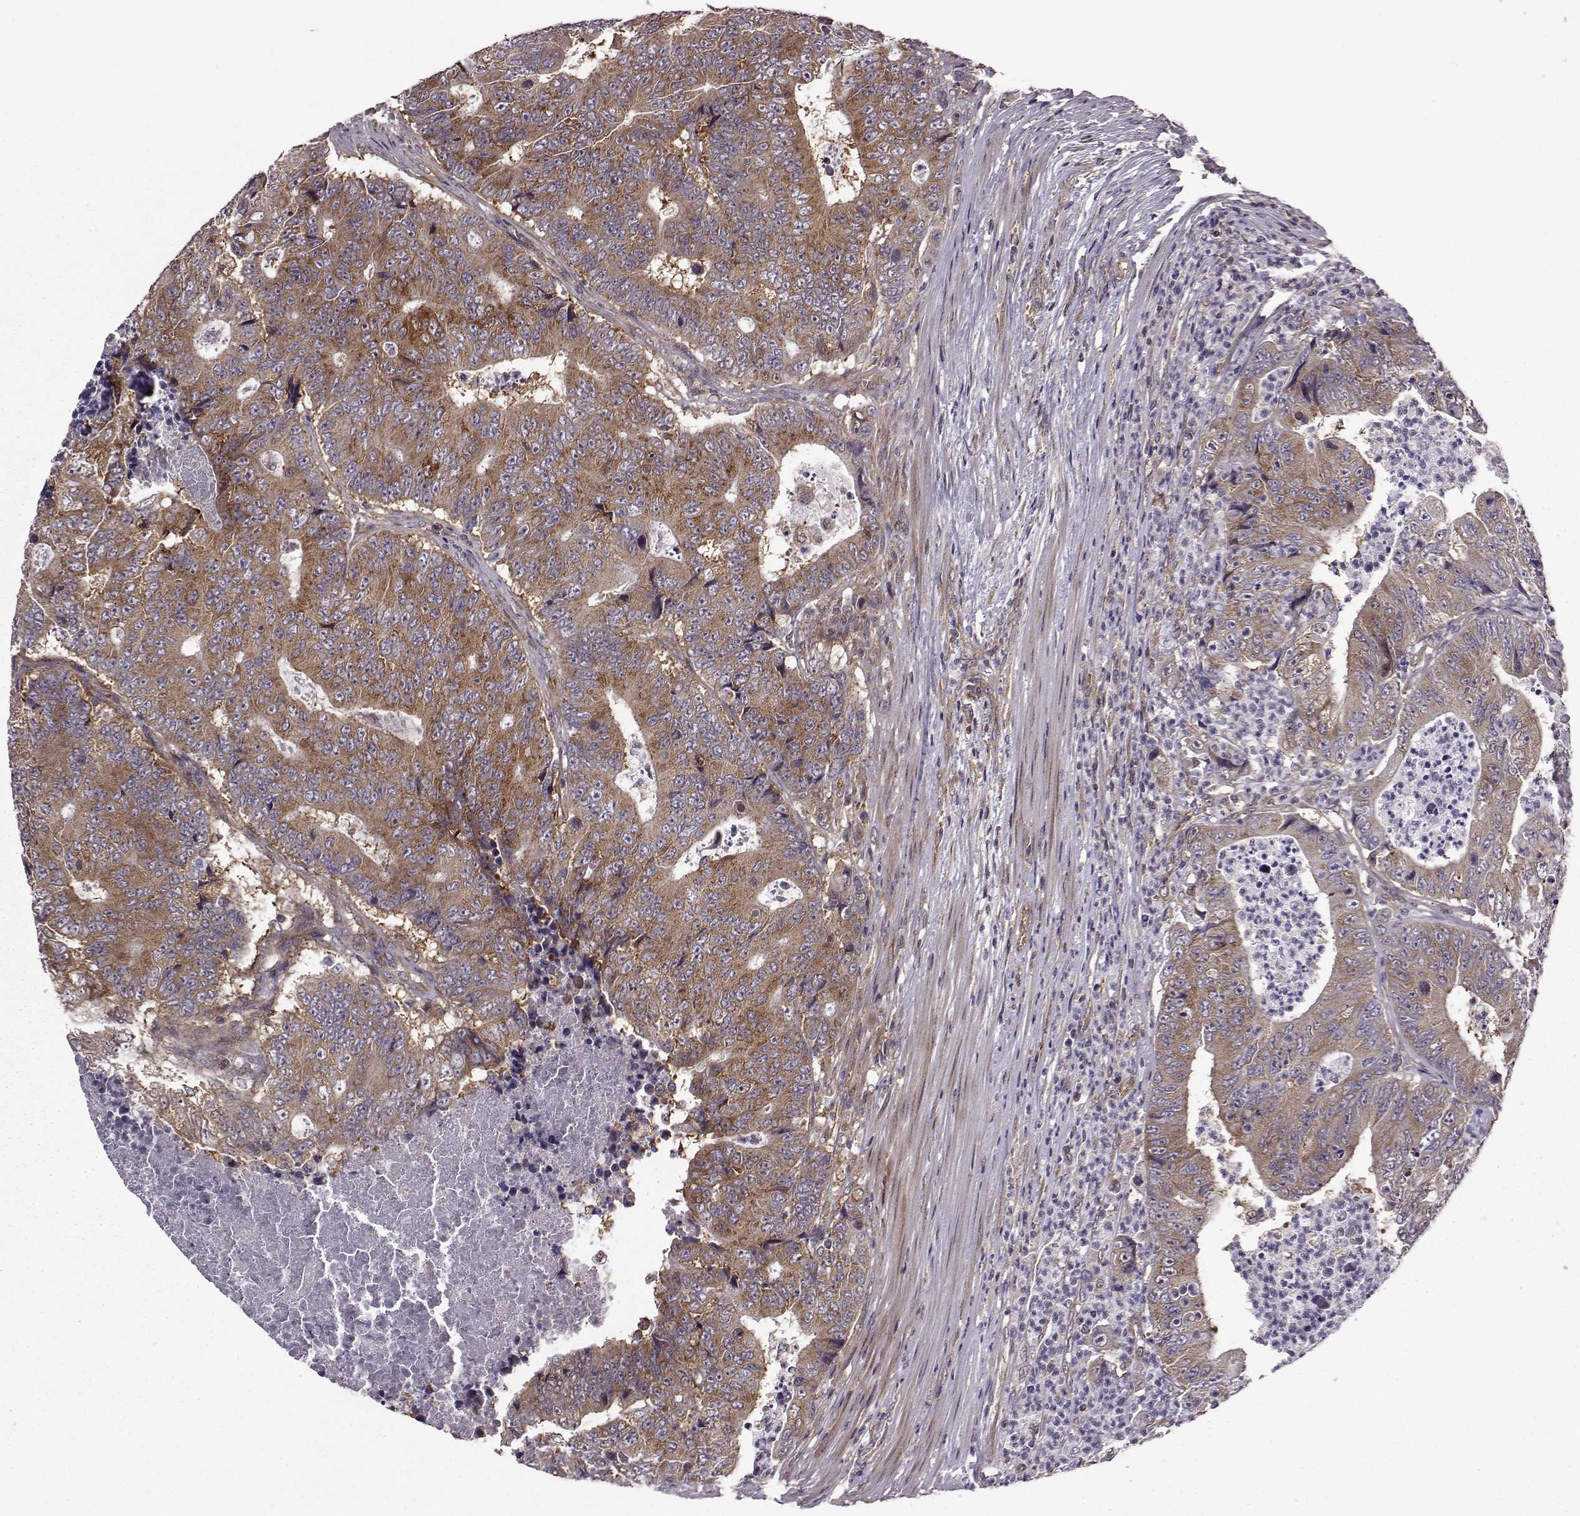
{"staining": {"intensity": "moderate", "quantity": ">75%", "location": "cytoplasmic/membranous"}, "tissue": "colorectal cancer", "cell_type": "Tumor cells", "image_type": "cancer", "snomed": [{"axis": "morphology", "description": "Adenocarcinoma, NOS"}, {"axis": "topography", "description": "Colon"}], "caption": "Immunohistochemistry (IHC) (DAB) staining of adenocarcinoma (colorectal) demonstrates moderate cytoplasmic/membranous protein expression in about >75% of tumor cells. (Brightfield microscopy of DAB IHC at high magnification).", "gene": "URI1", "patient": {"sex": "female", "age": 48}}